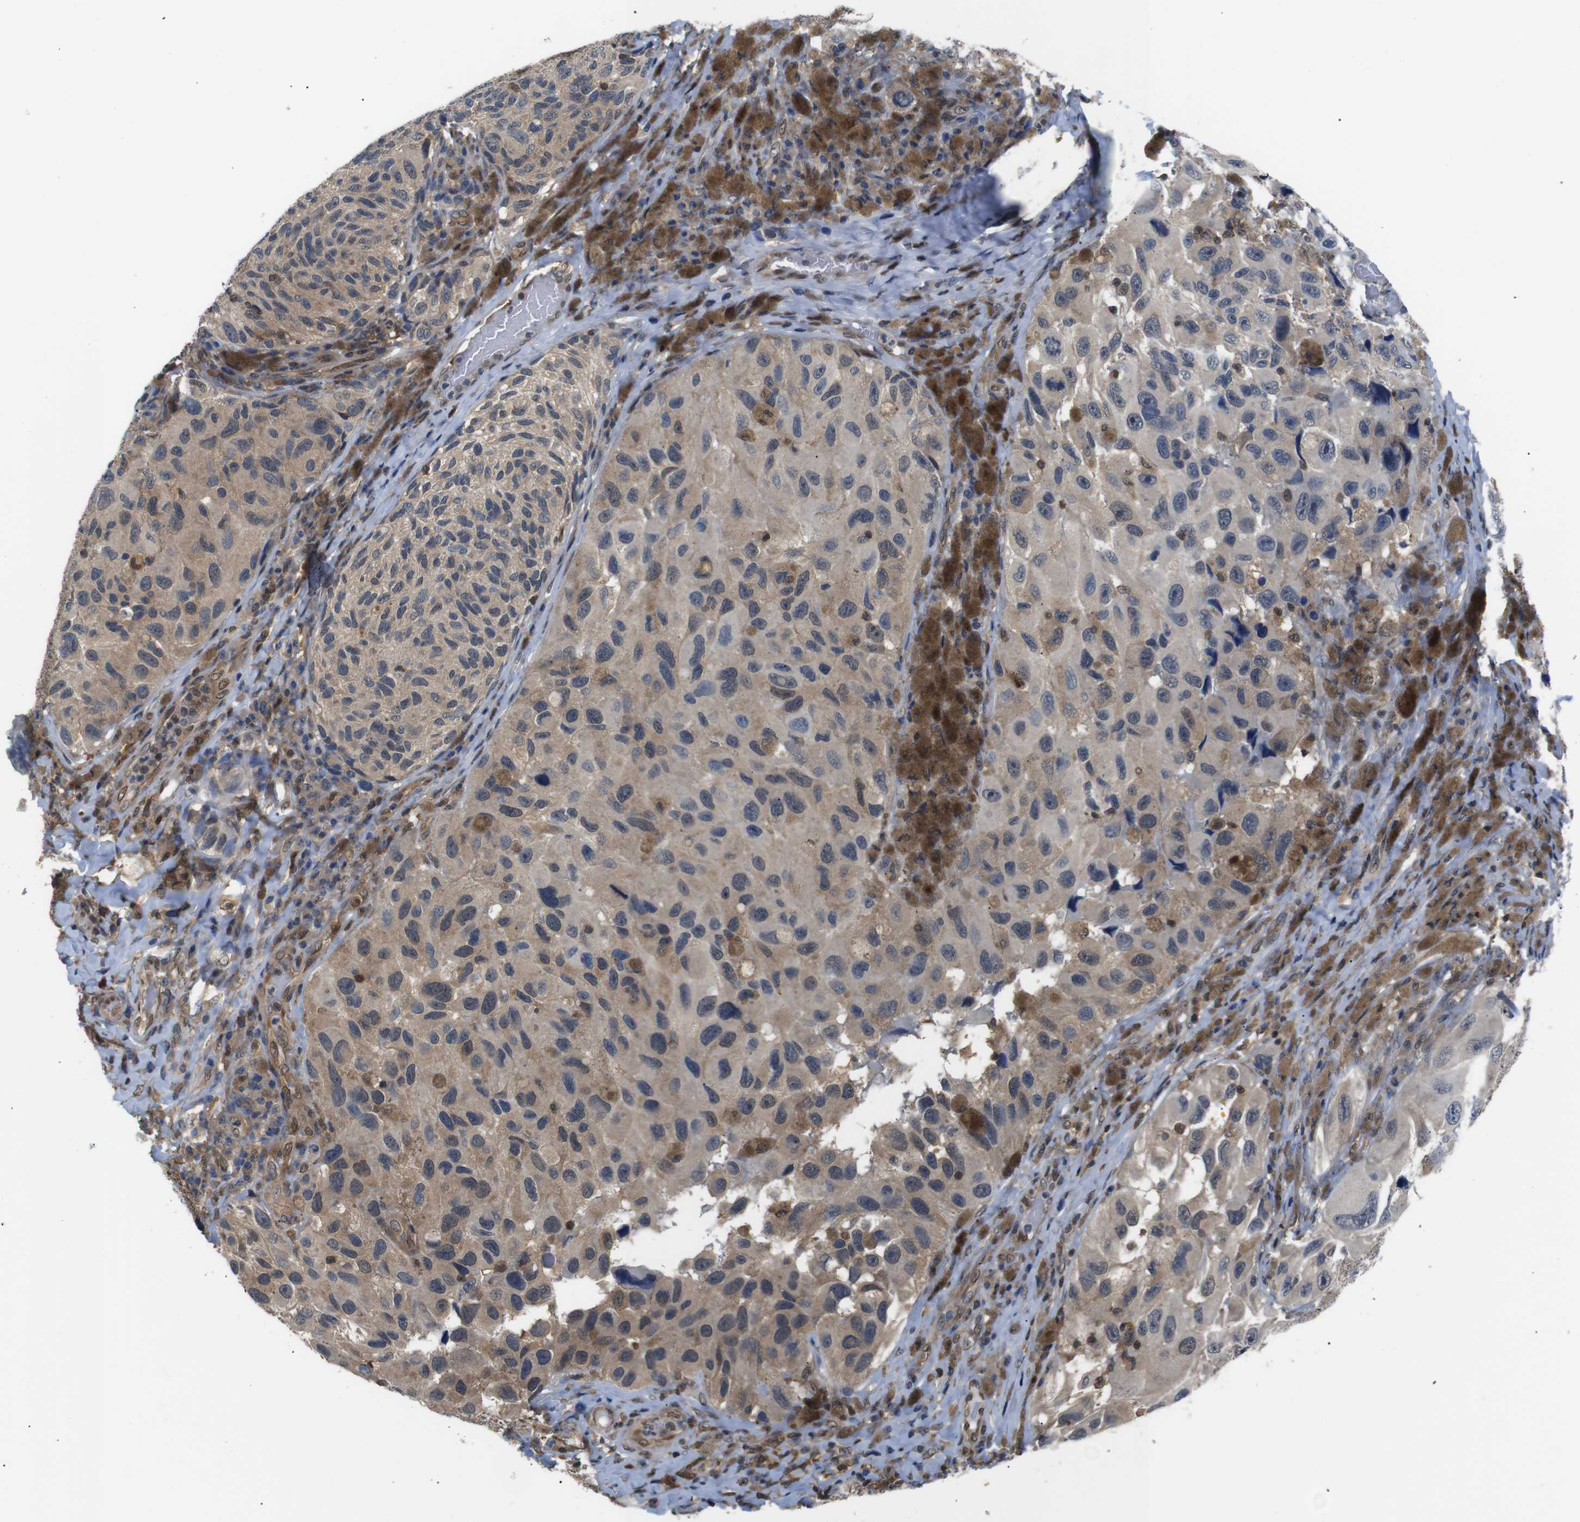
{"staining": {"intensity": "weak", "quantity": ">75%", "location": "cytoplasmic/membranous"}, "tissue": "melanoma", "cell_type": "Tumor cells", "image_type": "cancer", "snomed": [{"axis": "morphology", "description": "Malignant melanoma, NOS"}, {"axis": "topography", "description": "Skin"}], "caption": "IHC micrograph of neoplastic tissue: malignant melanoma stained using IHC exhibits low levels of weak protein expression localized specifically in the cytoplasmic/membranous of tumor cells, appearing as a cytoplasmic/membranous brown color.", "gene": "UBXN1", "patient": {"sex": "female", "age": 73}}